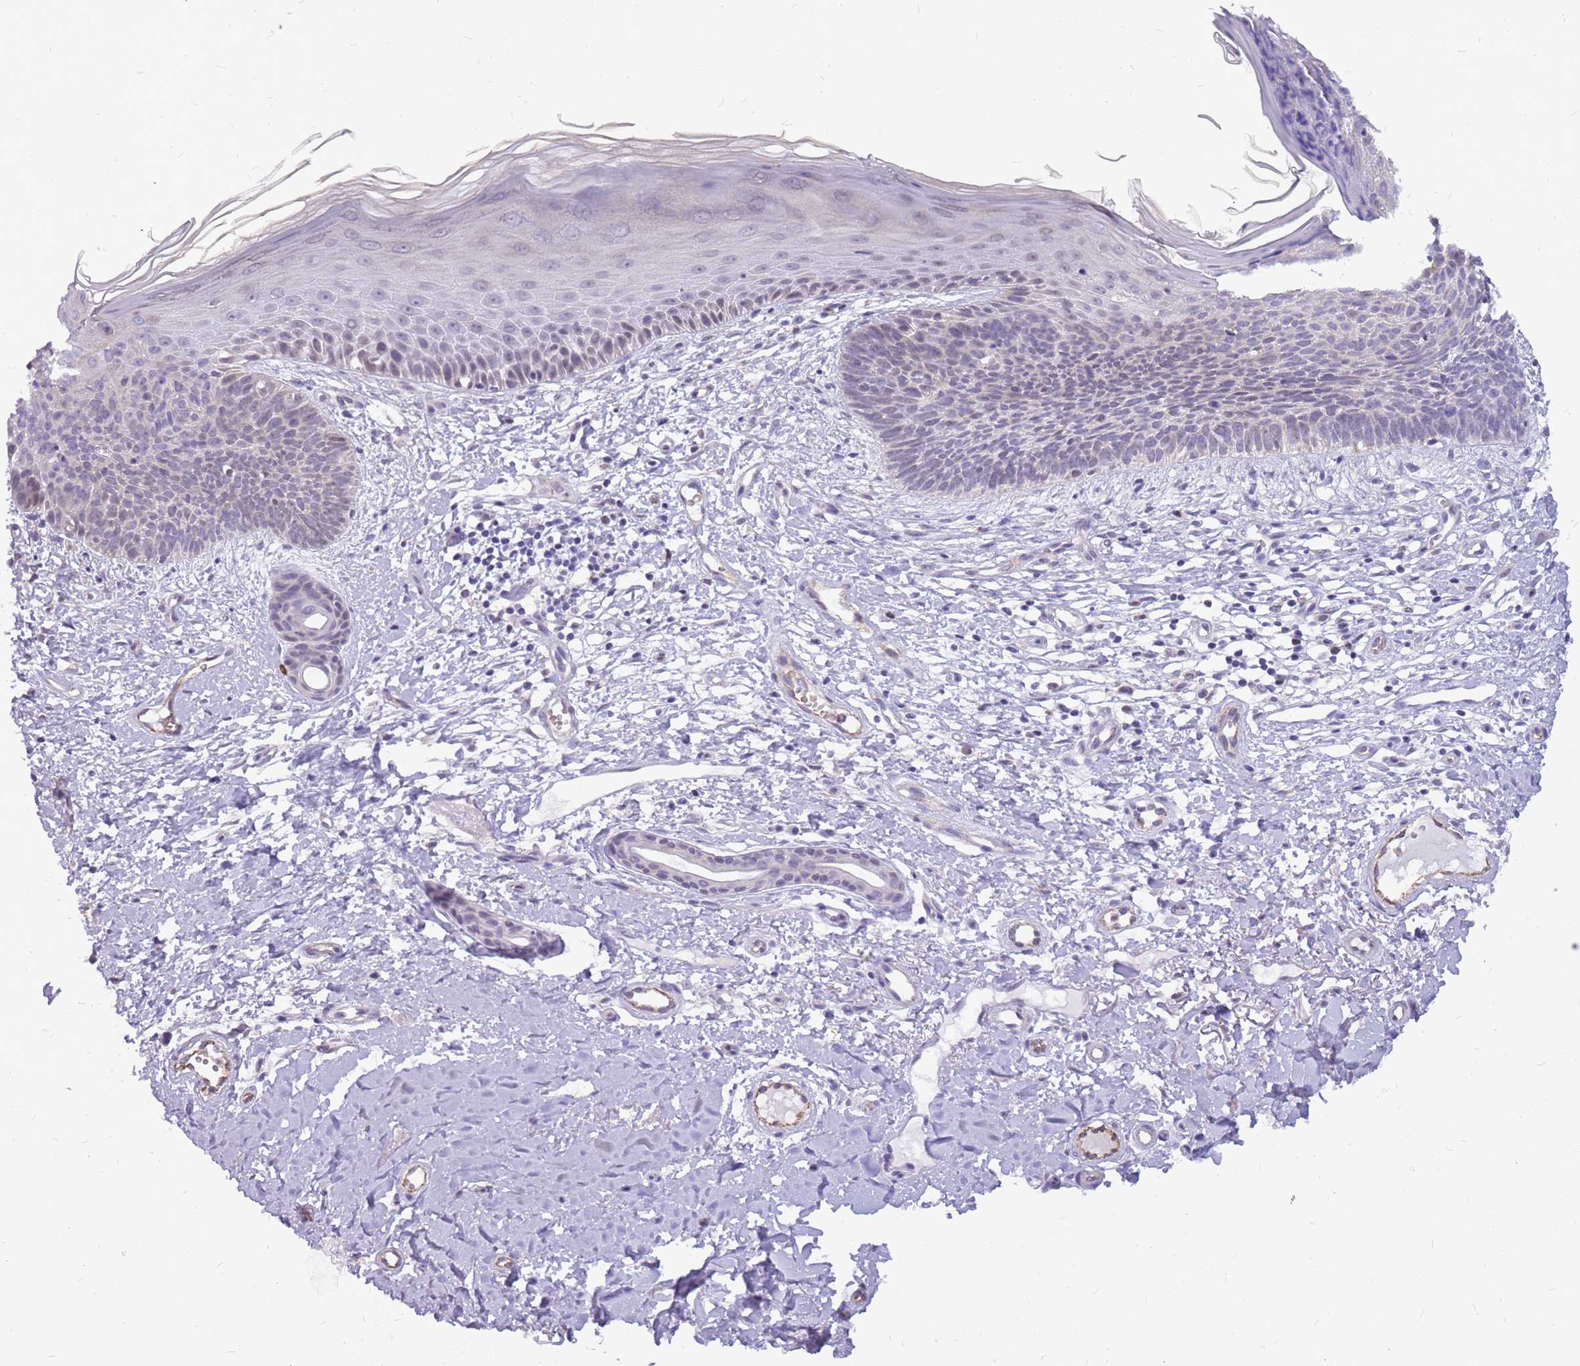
{"staining": {"intensity": "negative", "quantity": "none", "location": "none"}, "tissue": "skin cancer", "cell_type": "Tumor cells", "image_type": "cancer", "snomed": [{"axis": "morphology", "description": "Basal cell carcinoma"}, {"axis": "topography", "description": "Skin"}], "caption": "IHC image of skin basal cell carcinoma stained for a protein (brown), which reveals no positivity in tumor cells.", "gene": "PCNX1", "patient": {"sex": "male", "age": 78}}